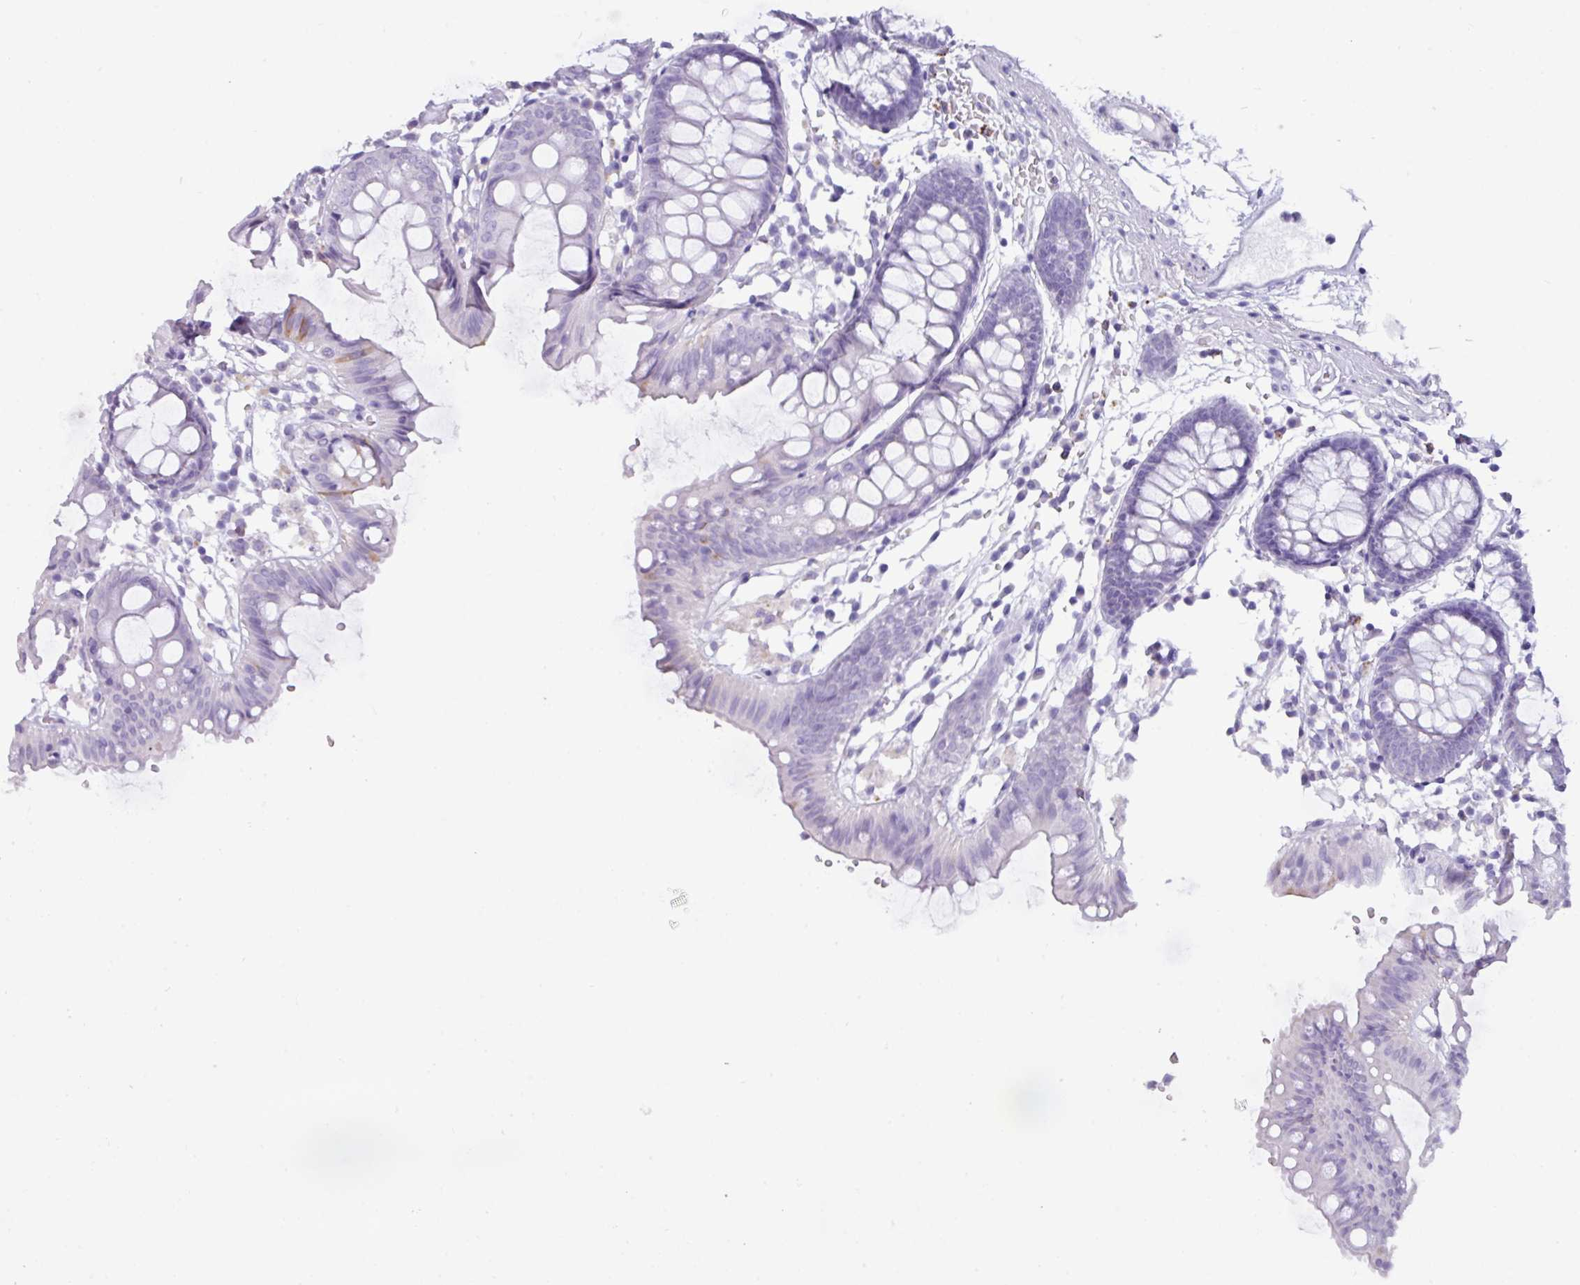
{"staining": {"intensity": "negative", "quantity": "none", "location": "none"}, "tissue": "colon", "cell_type": "Endothelial cells", "image_type": "normal", "snomed": [{"axis": "morphology", "description": "Normal tissue, NOS"}, {"axis": "topography", "description": "Colon"}], "caption": "Endothelial cells are negative for brown protein staining in normal colon. Brightfield microscopy of immunohistochemistry (IHC) stained with DAB (3,3'-diaminobenzidine) (brown) and hematoxylin (blue), captured at high magnification.", "gene": "ZNF524", "patient": {"sex": "female", "age": 84}}